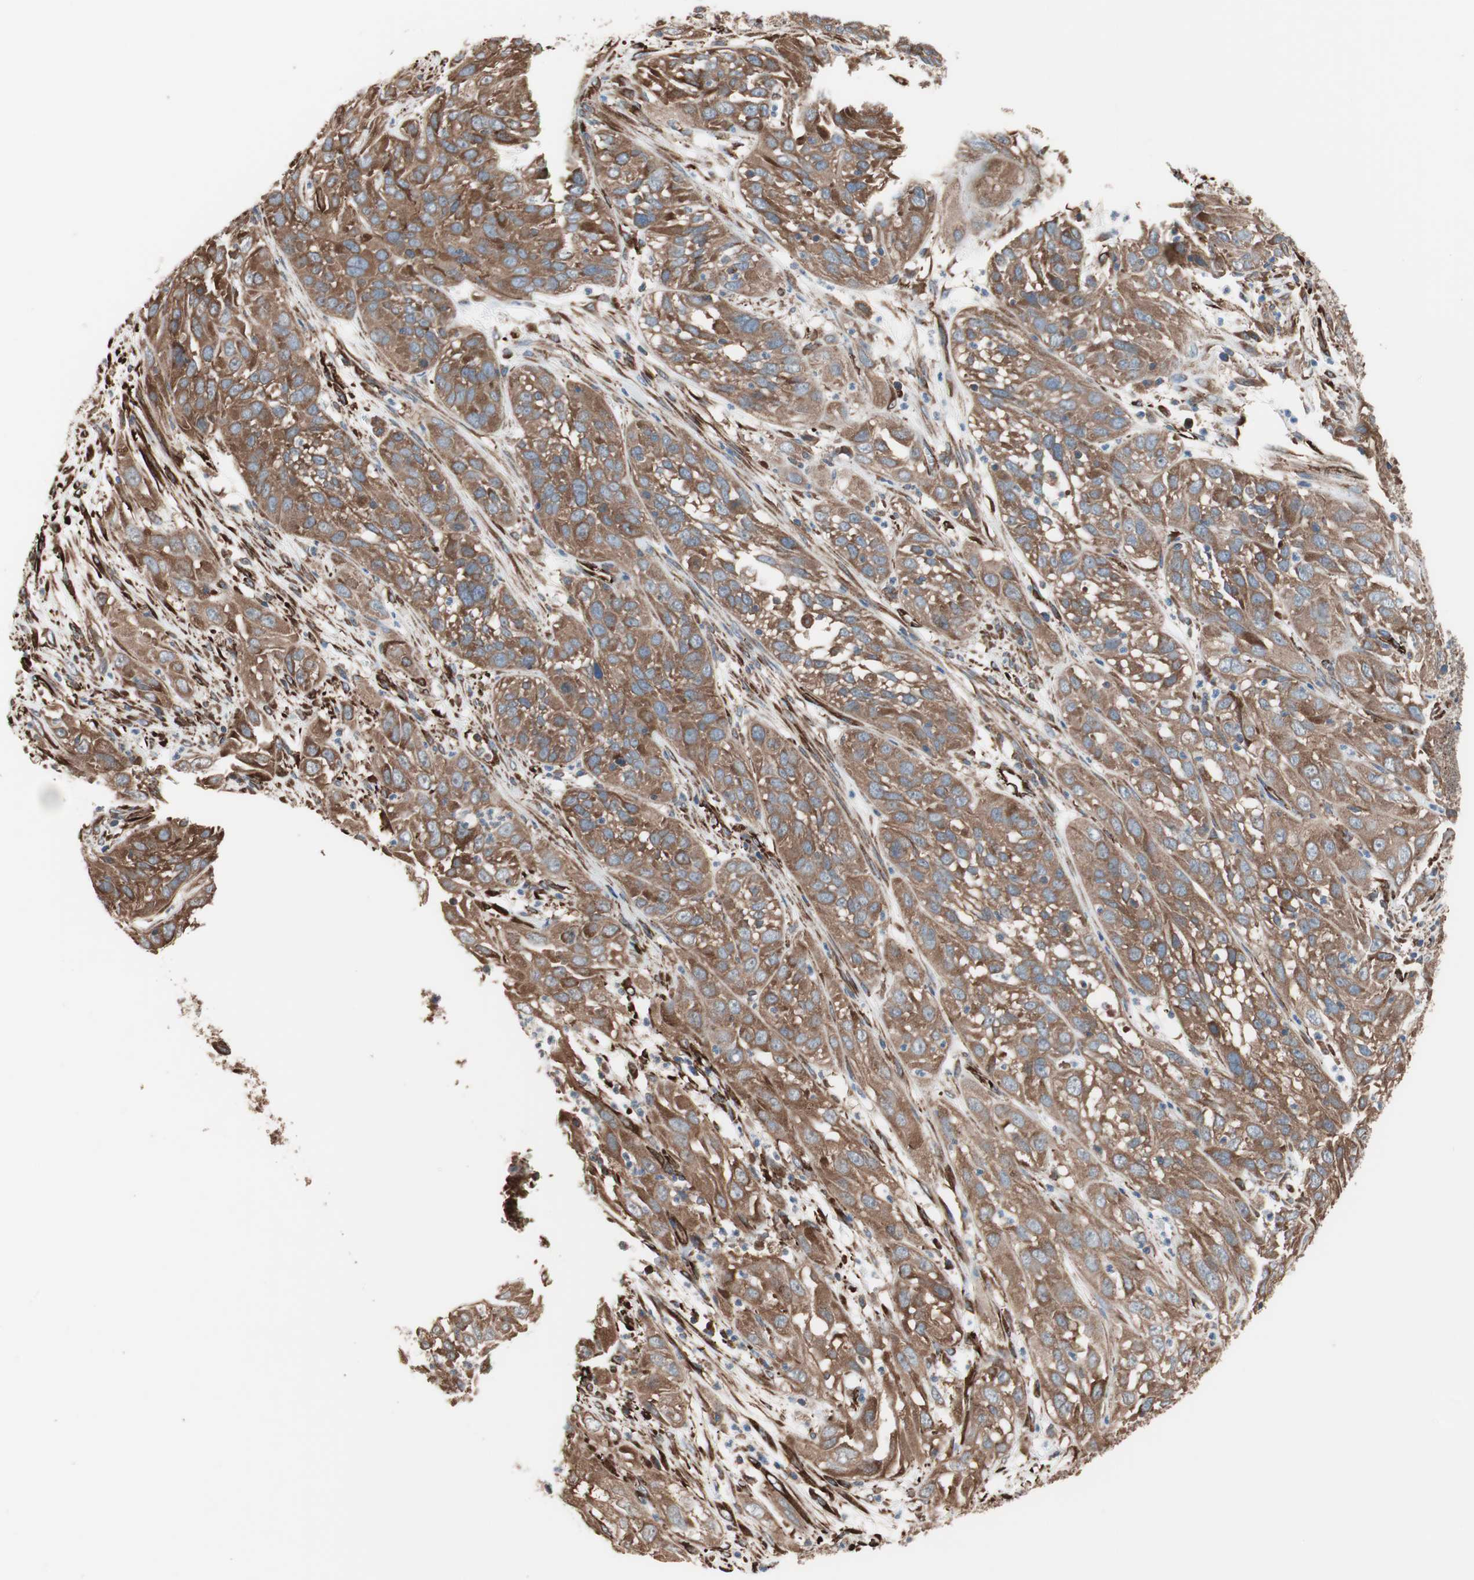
{"staining": {"intensity": "moderate", "quantity": ">75%", "location": "cytoplasmic/membranous"}, "tissue": "cervical cancer", "cell_type": "Tumor cells", "image_type": "cancer", "snomed": [{"axis": "morphology", "description": "Squamous cell carcinoma, NOS"}, {"axis": "topography", "description": "Cervix"}], "caption": "The immunohistochemical stain labels moderate cytoplasmic/membranous staining in tumor cells of cervical squamous cell carcinoma tissue.", "gene": "GPSM2", "patient": {"sex": "female", "age": 32}}